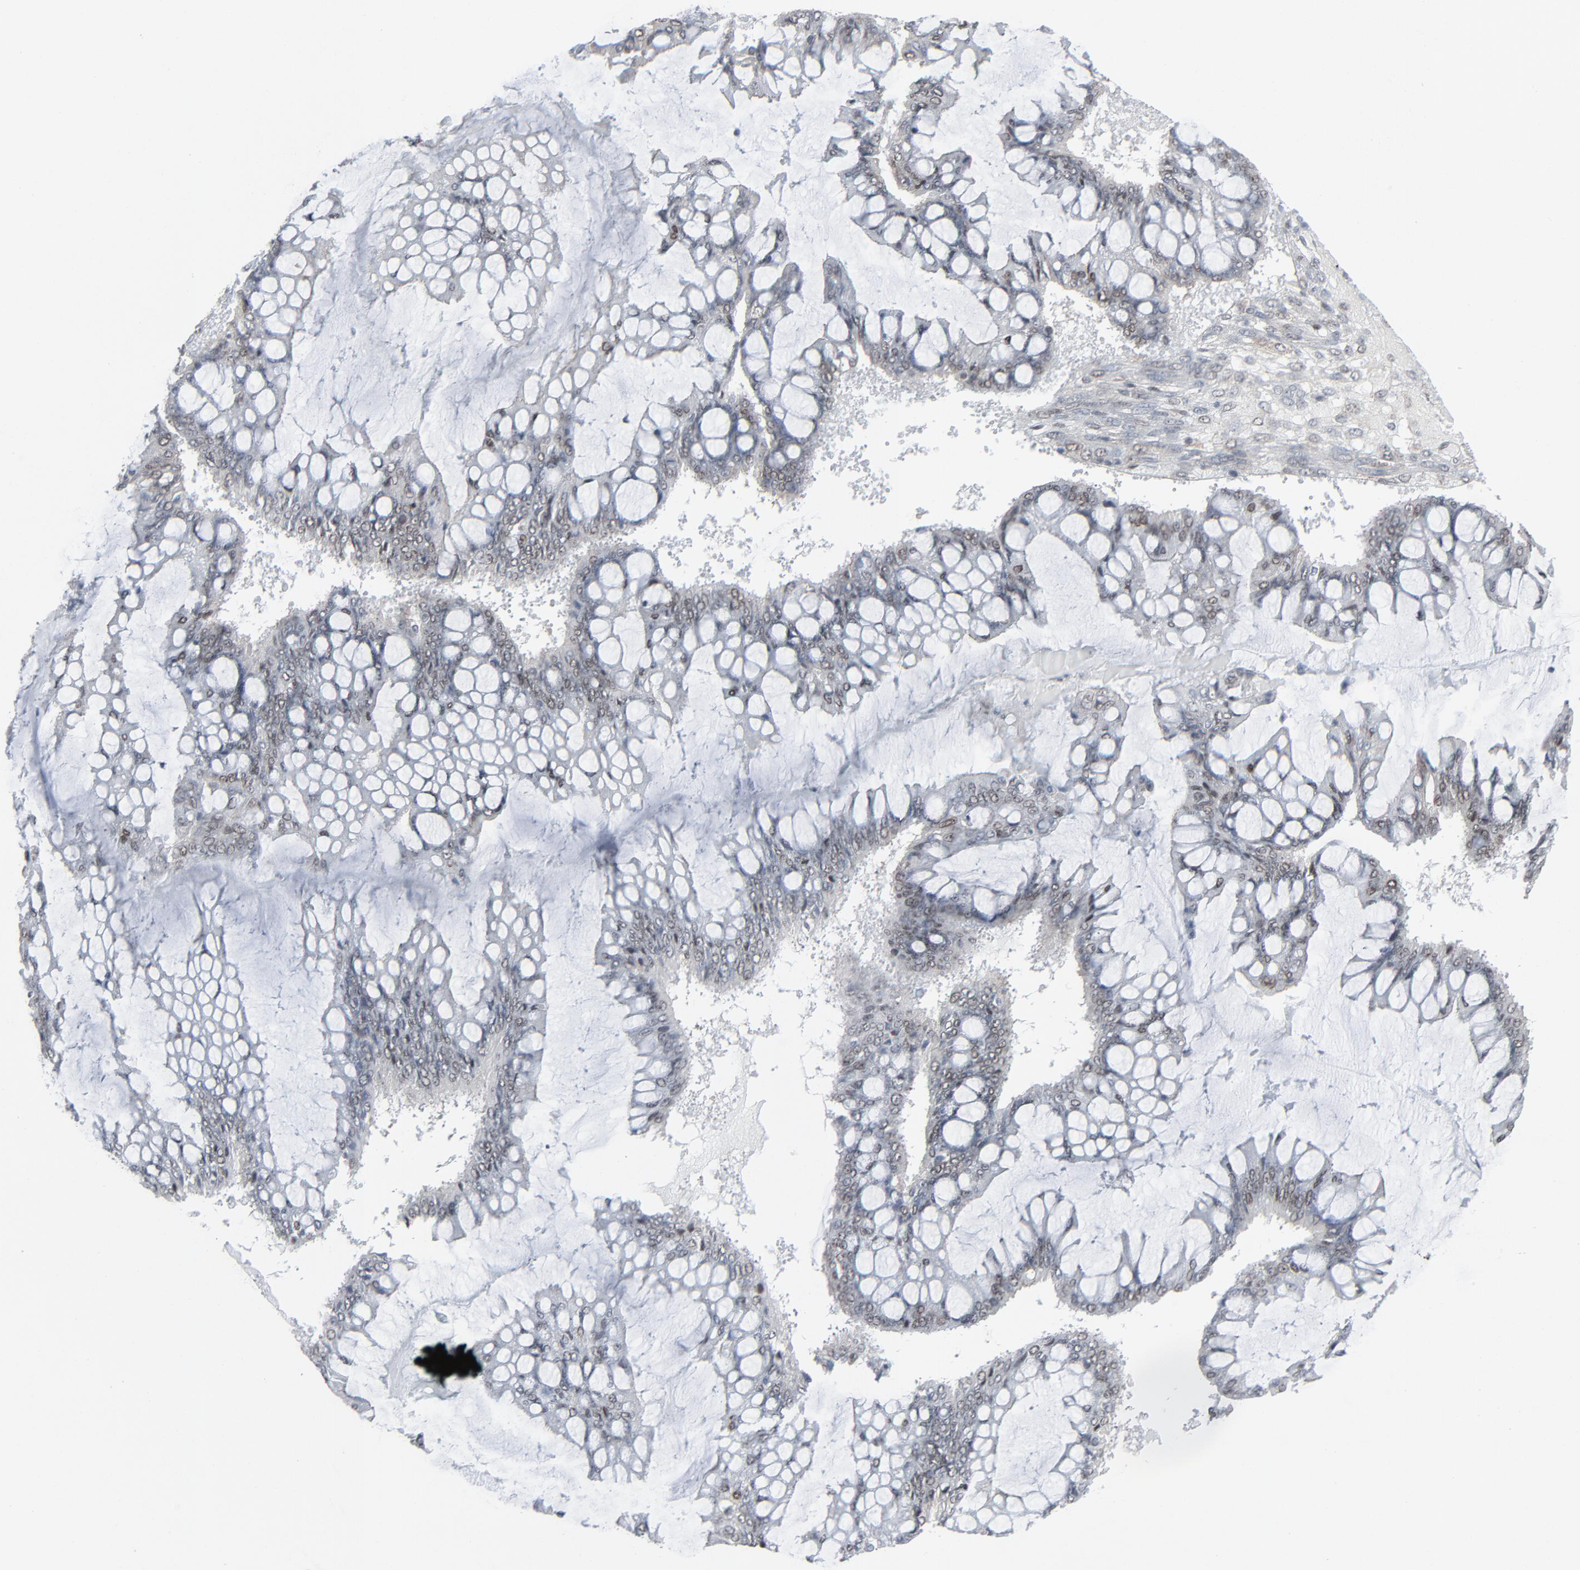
{"staining": {"intensity": "moderate", "quantity": "25%-75%", "location": "nuclear"}, "tissue": "ovarian cancer", "cell_type": "Tumor cells", "image_type": "cancer", "snomed": [{"axis": "morphology", "description": "Cystadenocarcinoma, mucinous, NOS"}, {"axis": "topography", "description": "Ovary"}], "caption": "This is an image of immunohistochemistry staining of ovarian cancer, which shows moderate positivity in the nuclear of tumor cells.", "gene": "FBXO28", "patient": {"sex": "female", "age": 73}}